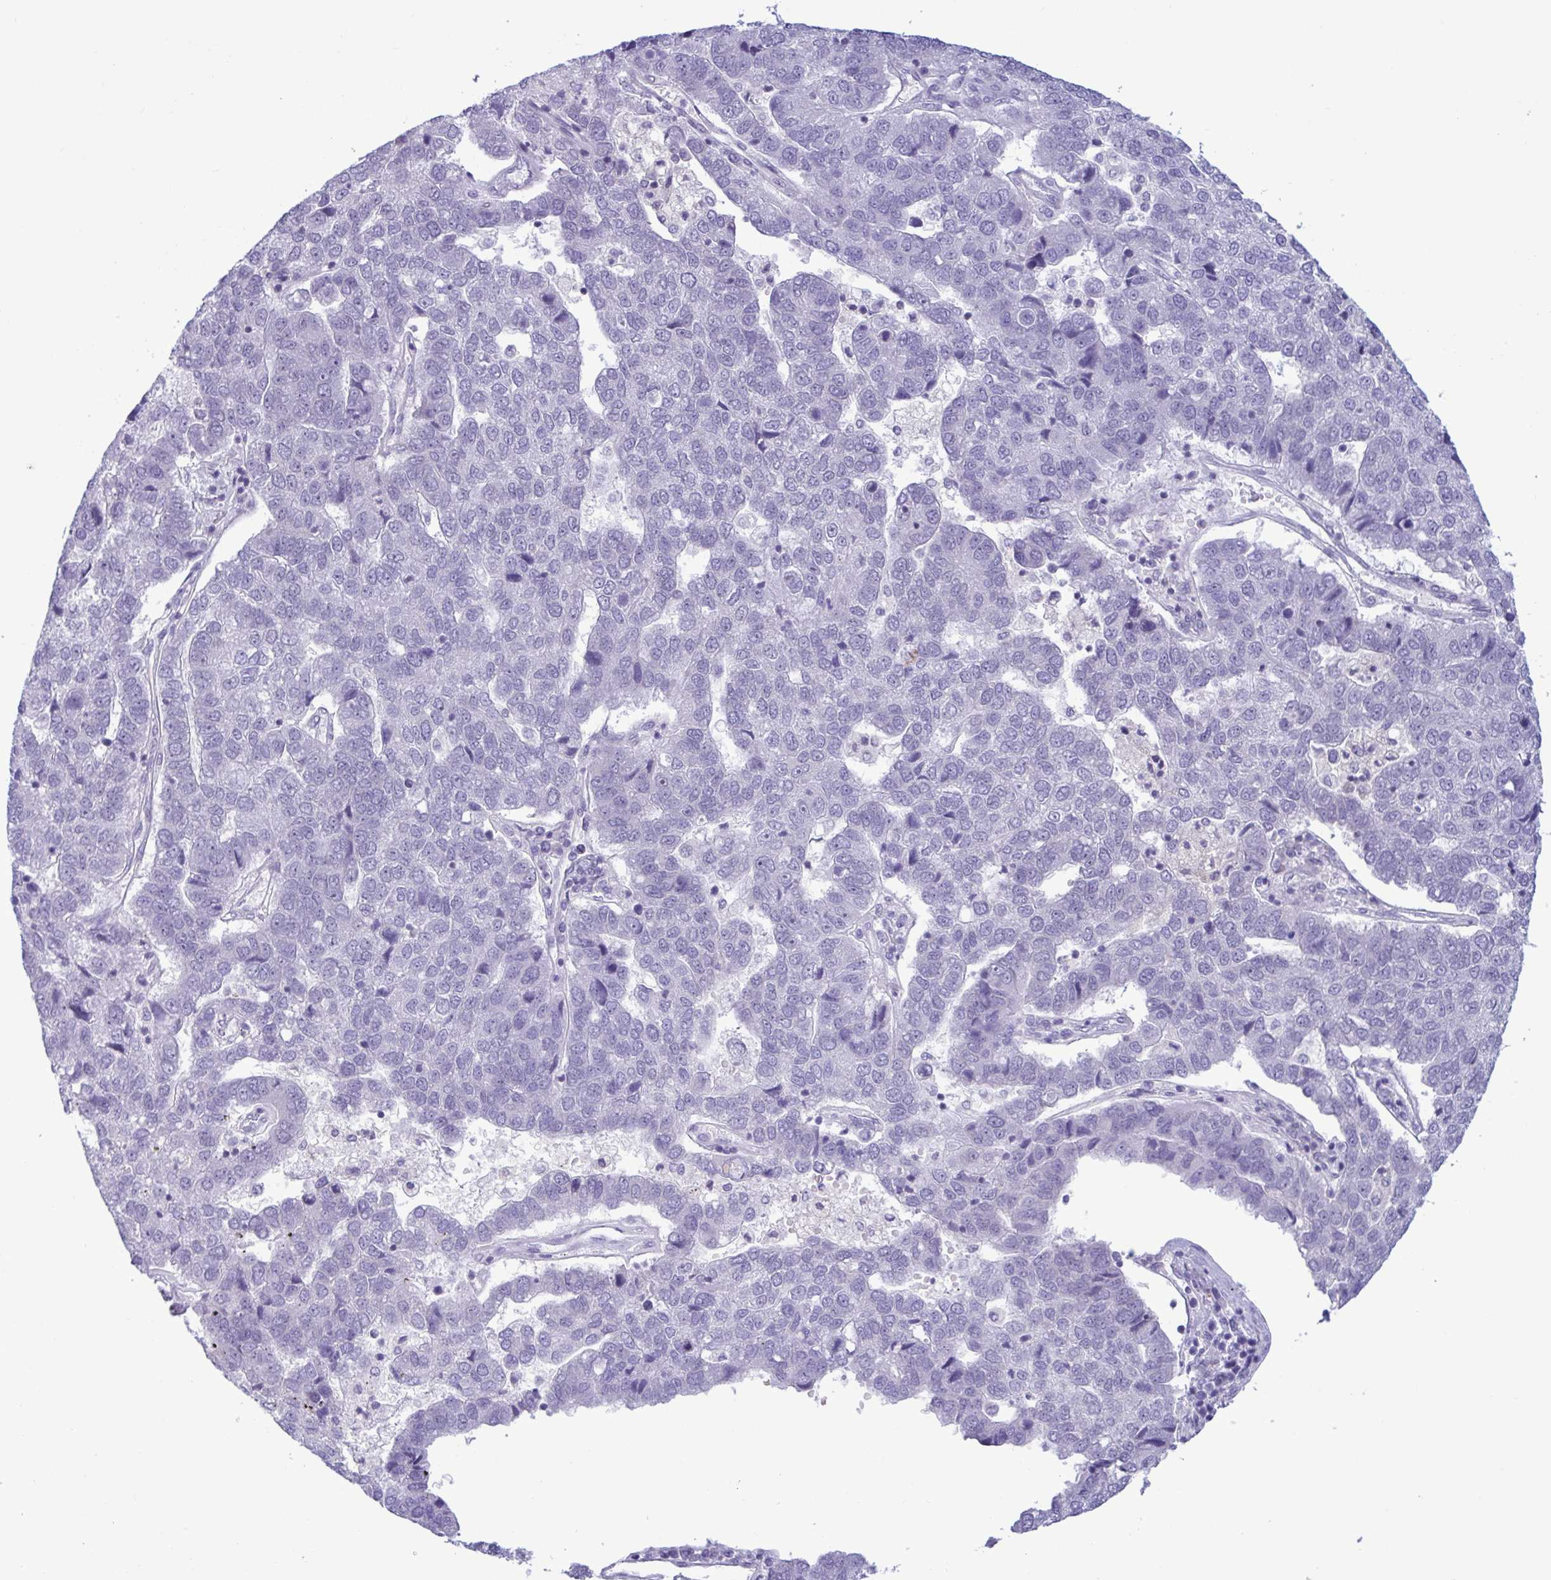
{"staining": {"intensity": "negative", "quantity": "none", "location": "none"}, "tissue": "pancreatic cancer", "cell_type": "Tumor cells", "image_type": "cancer", "snomed": [{"axis": "morphology", "description": "Adenocarcinoma, NOS"}, {"axis": "topography", "description": "Pancreas"}], "caption": "IHC histopathology image of human adenocarcinoma (pancreatic) stained for a protein (brown), which shows no staining in tumor cells. Nuclei are stained in blue.", "gene": "DOCK11", "patient": {"sex": "female", "age": 61}}